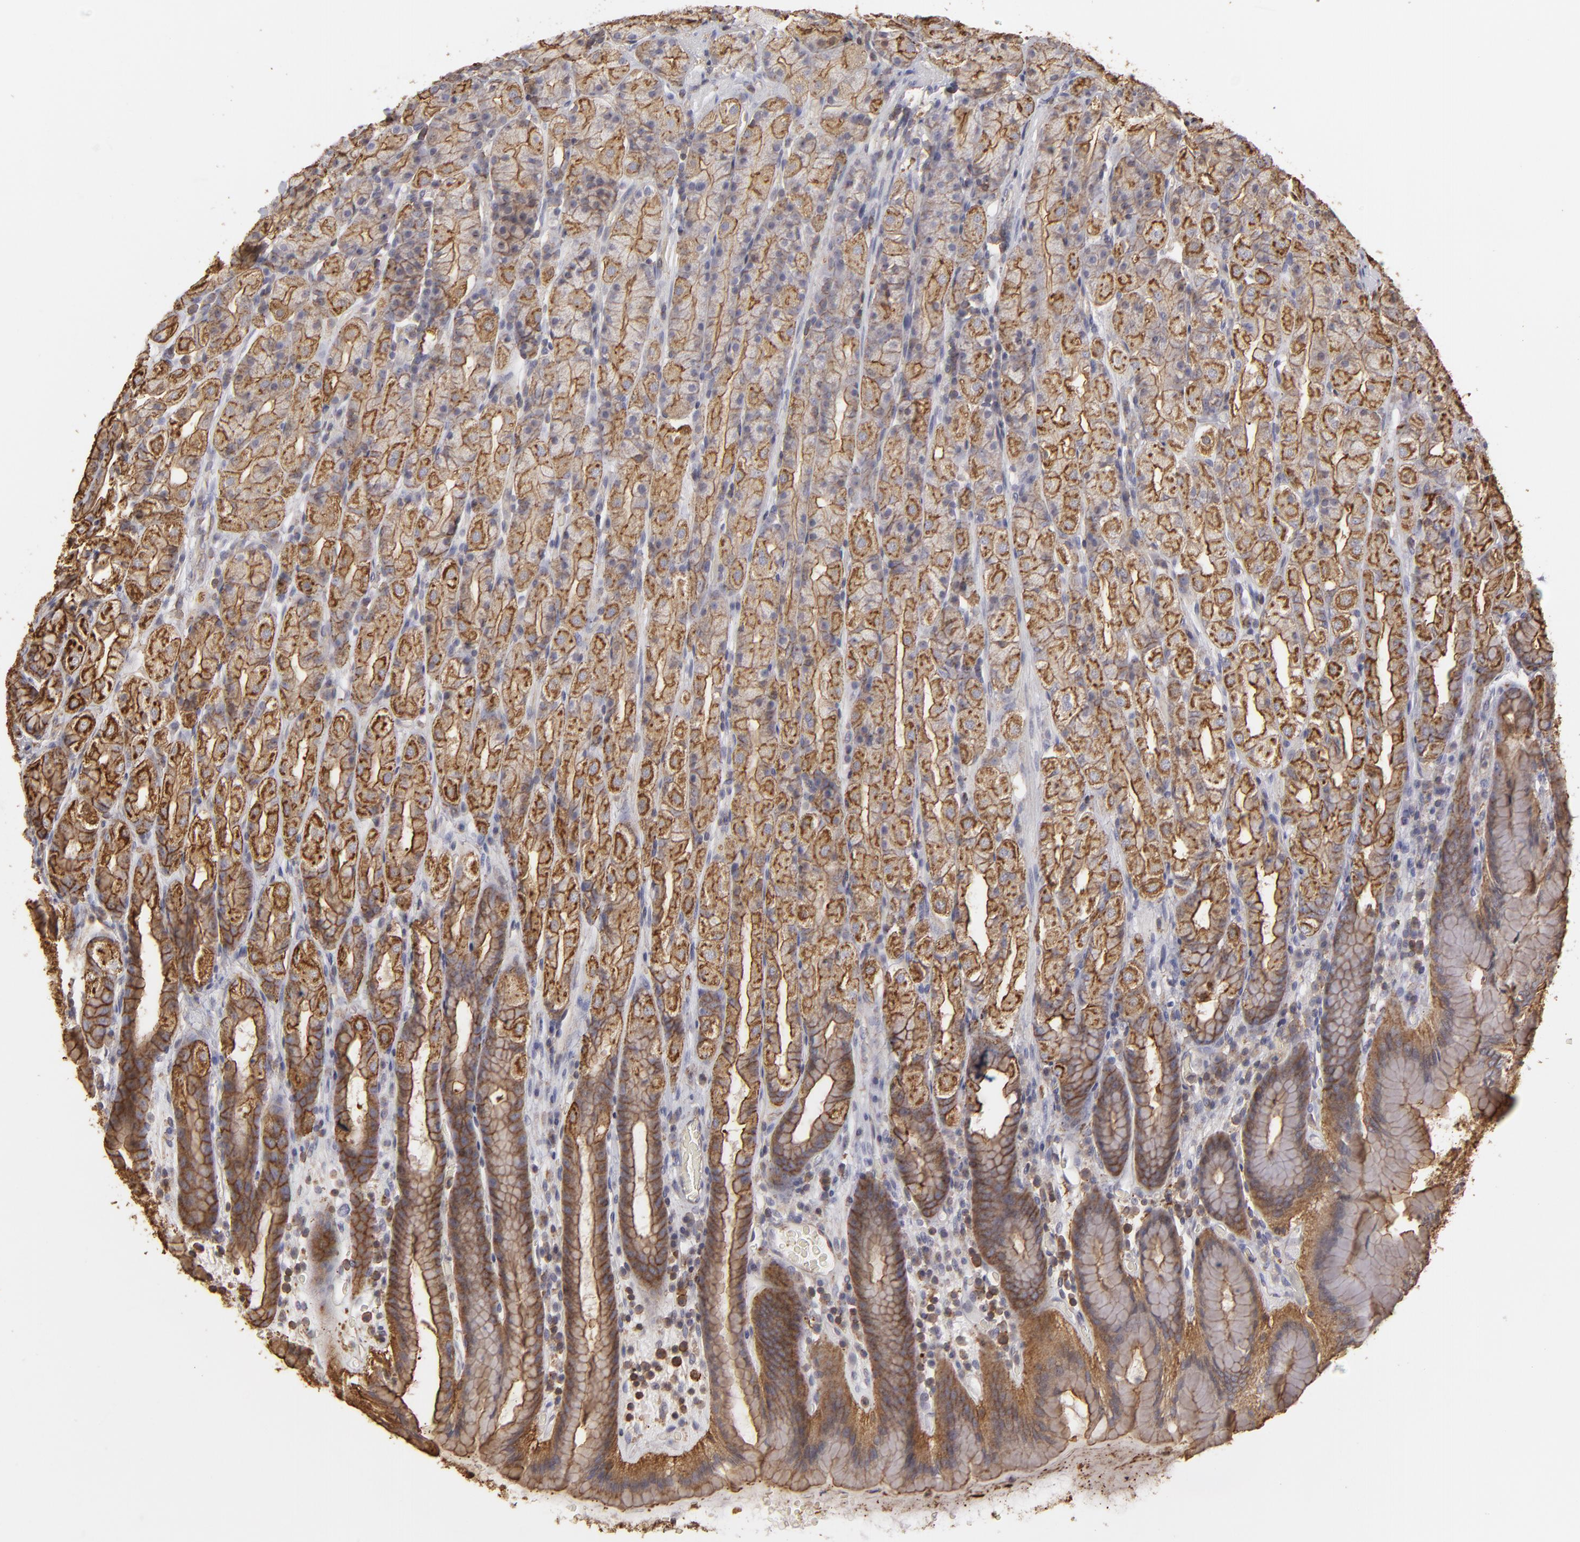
{"staining": {"intensity": "moderate", "quantity": ">75%", "location": "cytoplasmic/membranous"}, "tissue": "stomach", "cell_type": "Glandular cells", "image_type": "normal", "snomed": [{"axis": "morphology", "description": "Normal tissue, NOS"}, {"axis": "topography", "description": "Stomach, upper"}], "caption": "Stomach stained for a protein demonstrates moderate cytoplasmic/membranous positivity in glandular cells.", "gene": "ACTB", "patient": {"sex": "male", "age": 68}}